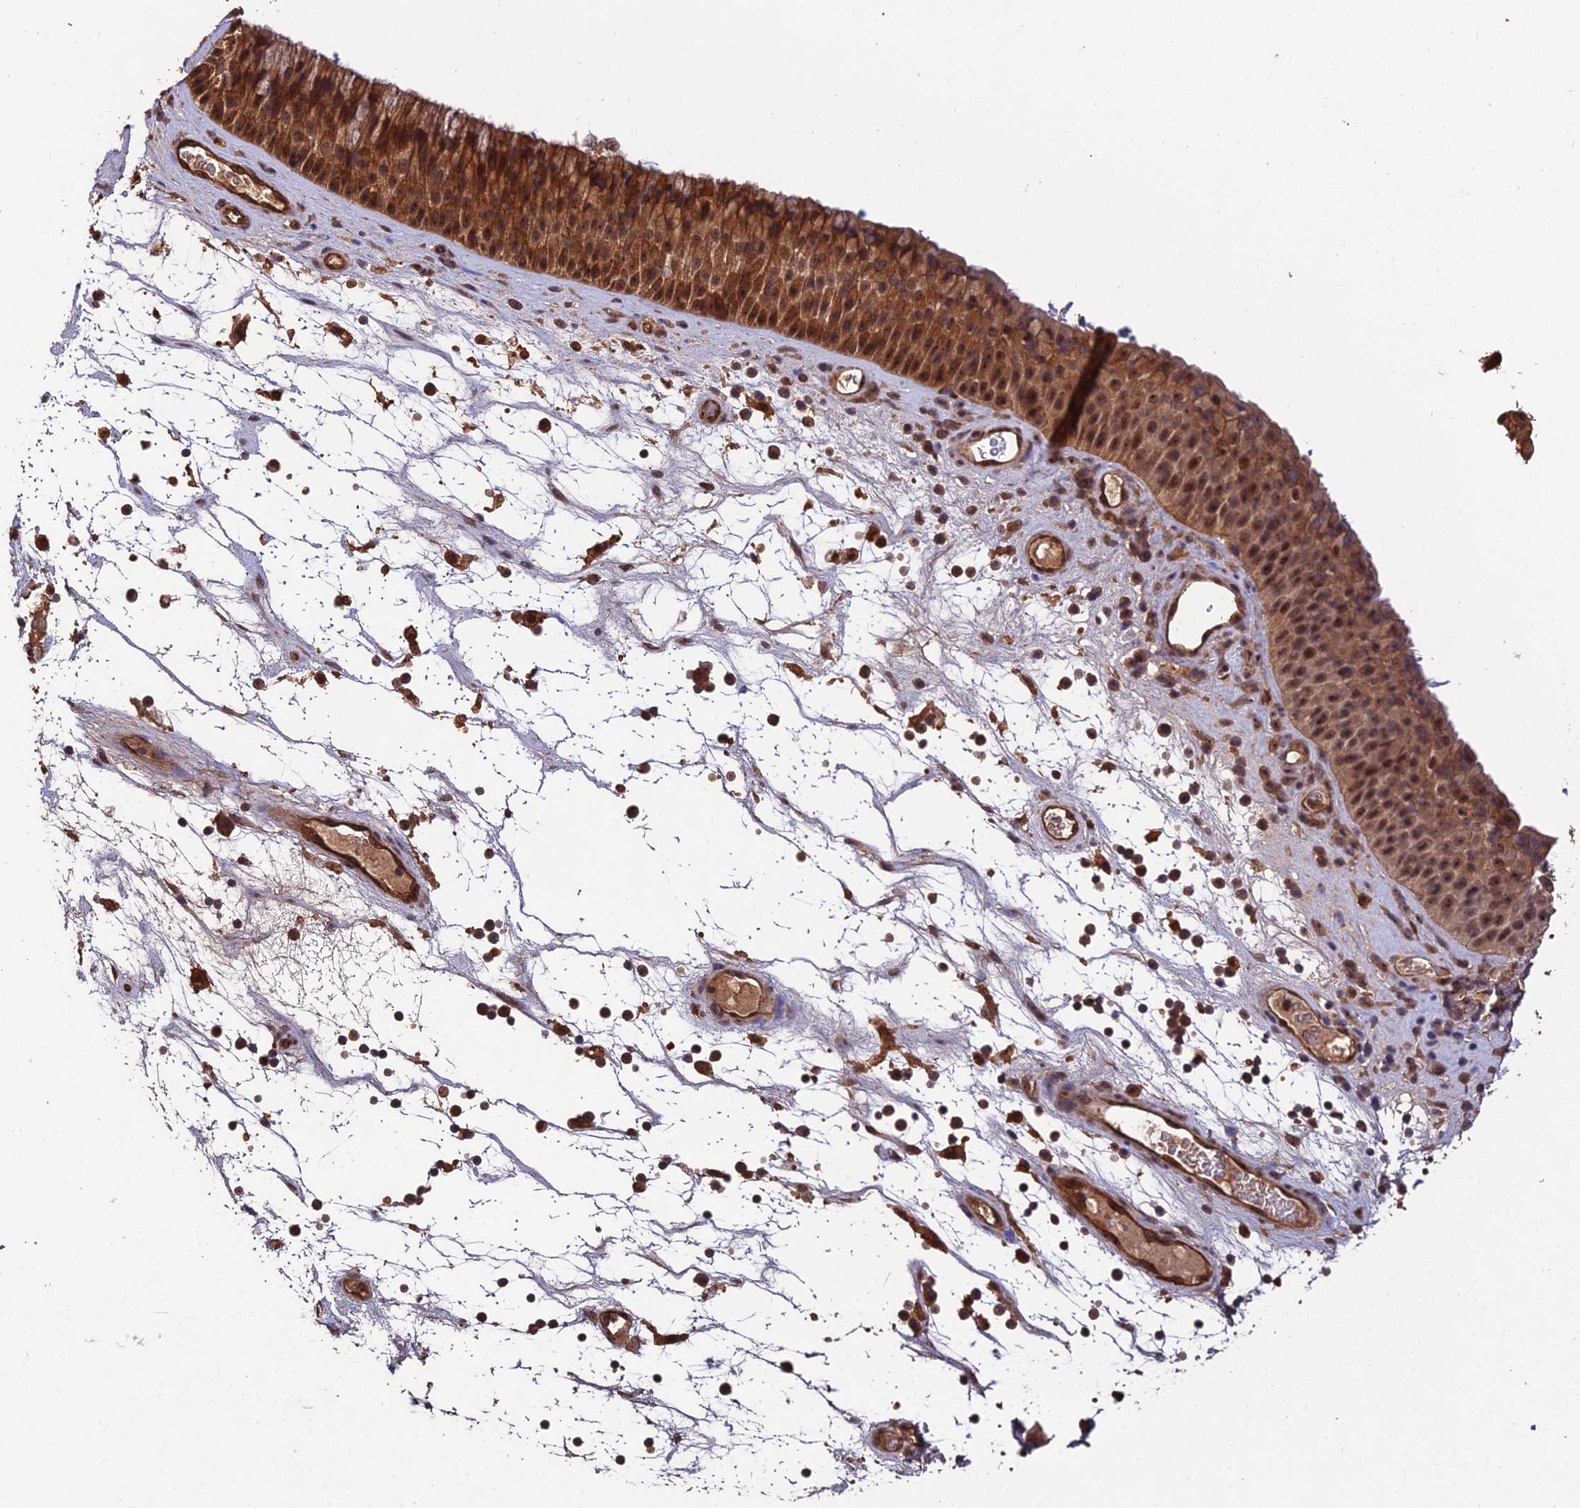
{"staining": {"intensity": "strong", "quantity": ">75%", "location": "cytoplasmic/membranous,nuclear"}, "tissue": "nasopharynx", "cell_type": "Respiratory epithelial cells", "image_type": "normal", "snomed": [{"axis": "morphology", "description": "Normal tissue, NOS"}, {"axis": "topography", "description": "Nasopharynx"}], "caption": "Nasopharynx stained for a protein (brown) exhibits strong cytoplasmic/membranous,nuclear positive staining in approximately >75% of respiratory epithelial cells.", "gene": "RALGAPA2", "patient": {"sex": "male", "age": 64}}